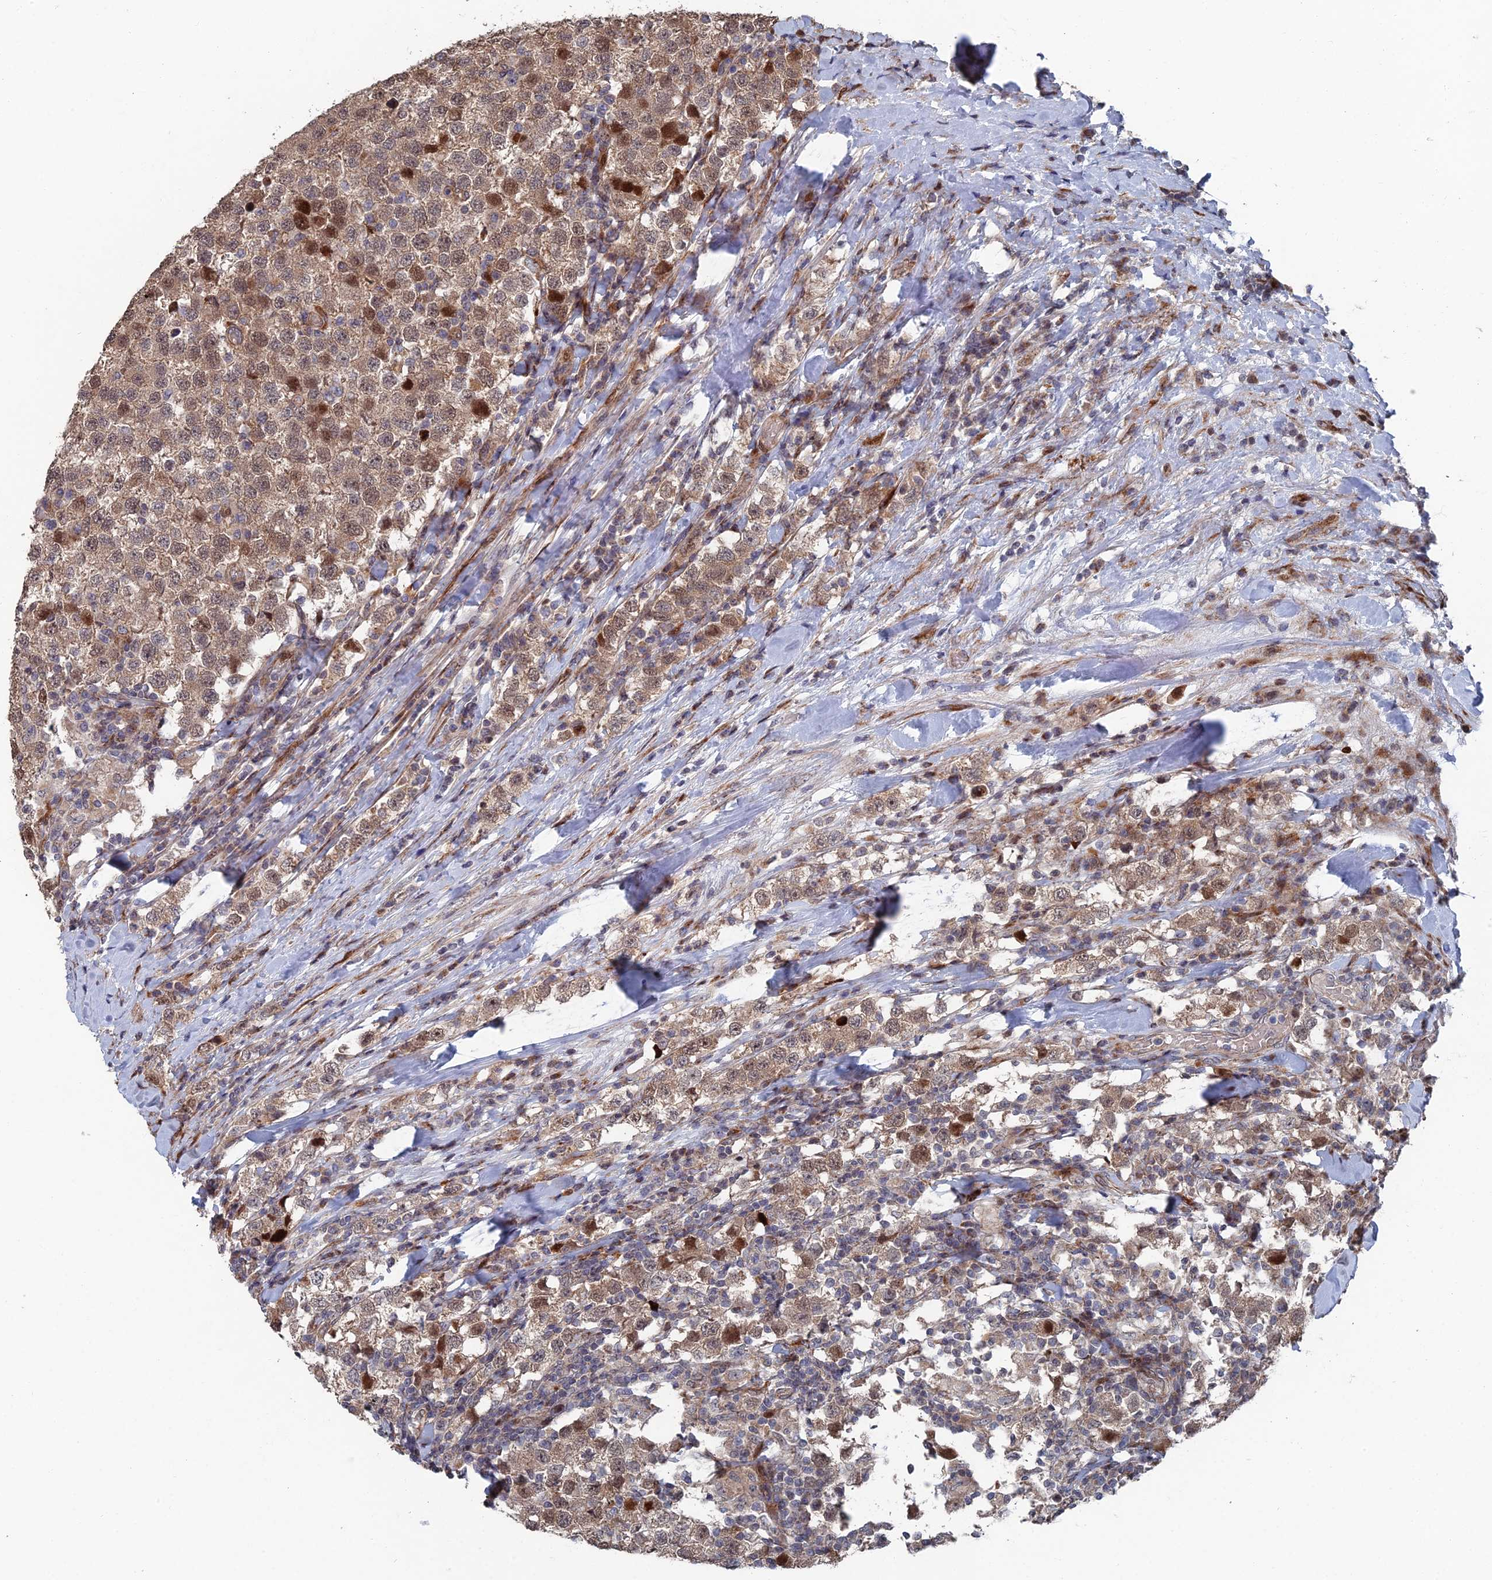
{"staining": {"intensity": "strong", "quantity": "<25%", "location": "cytoplasmic/membranous,nuclear"}, "tissue": "testis cancer", "cell_type": "Tumor cells", "image_type": "cancer", "snomed": [{"axis": "morphology", "description": "Seminoma, NOS"}, {"axis": "topography", "description": "Testis"}], "caption": "Immunohistochemistry (IHC) photomicrograph of seminoma (testis) stained for a protein (brown), which displays medium levels of strong cytoplasmic/membranous and nuclear expression in about <25% of tumor cells.", "gene": "GTF2IRD1", "patient": {"sex": "male", "age": 34}}